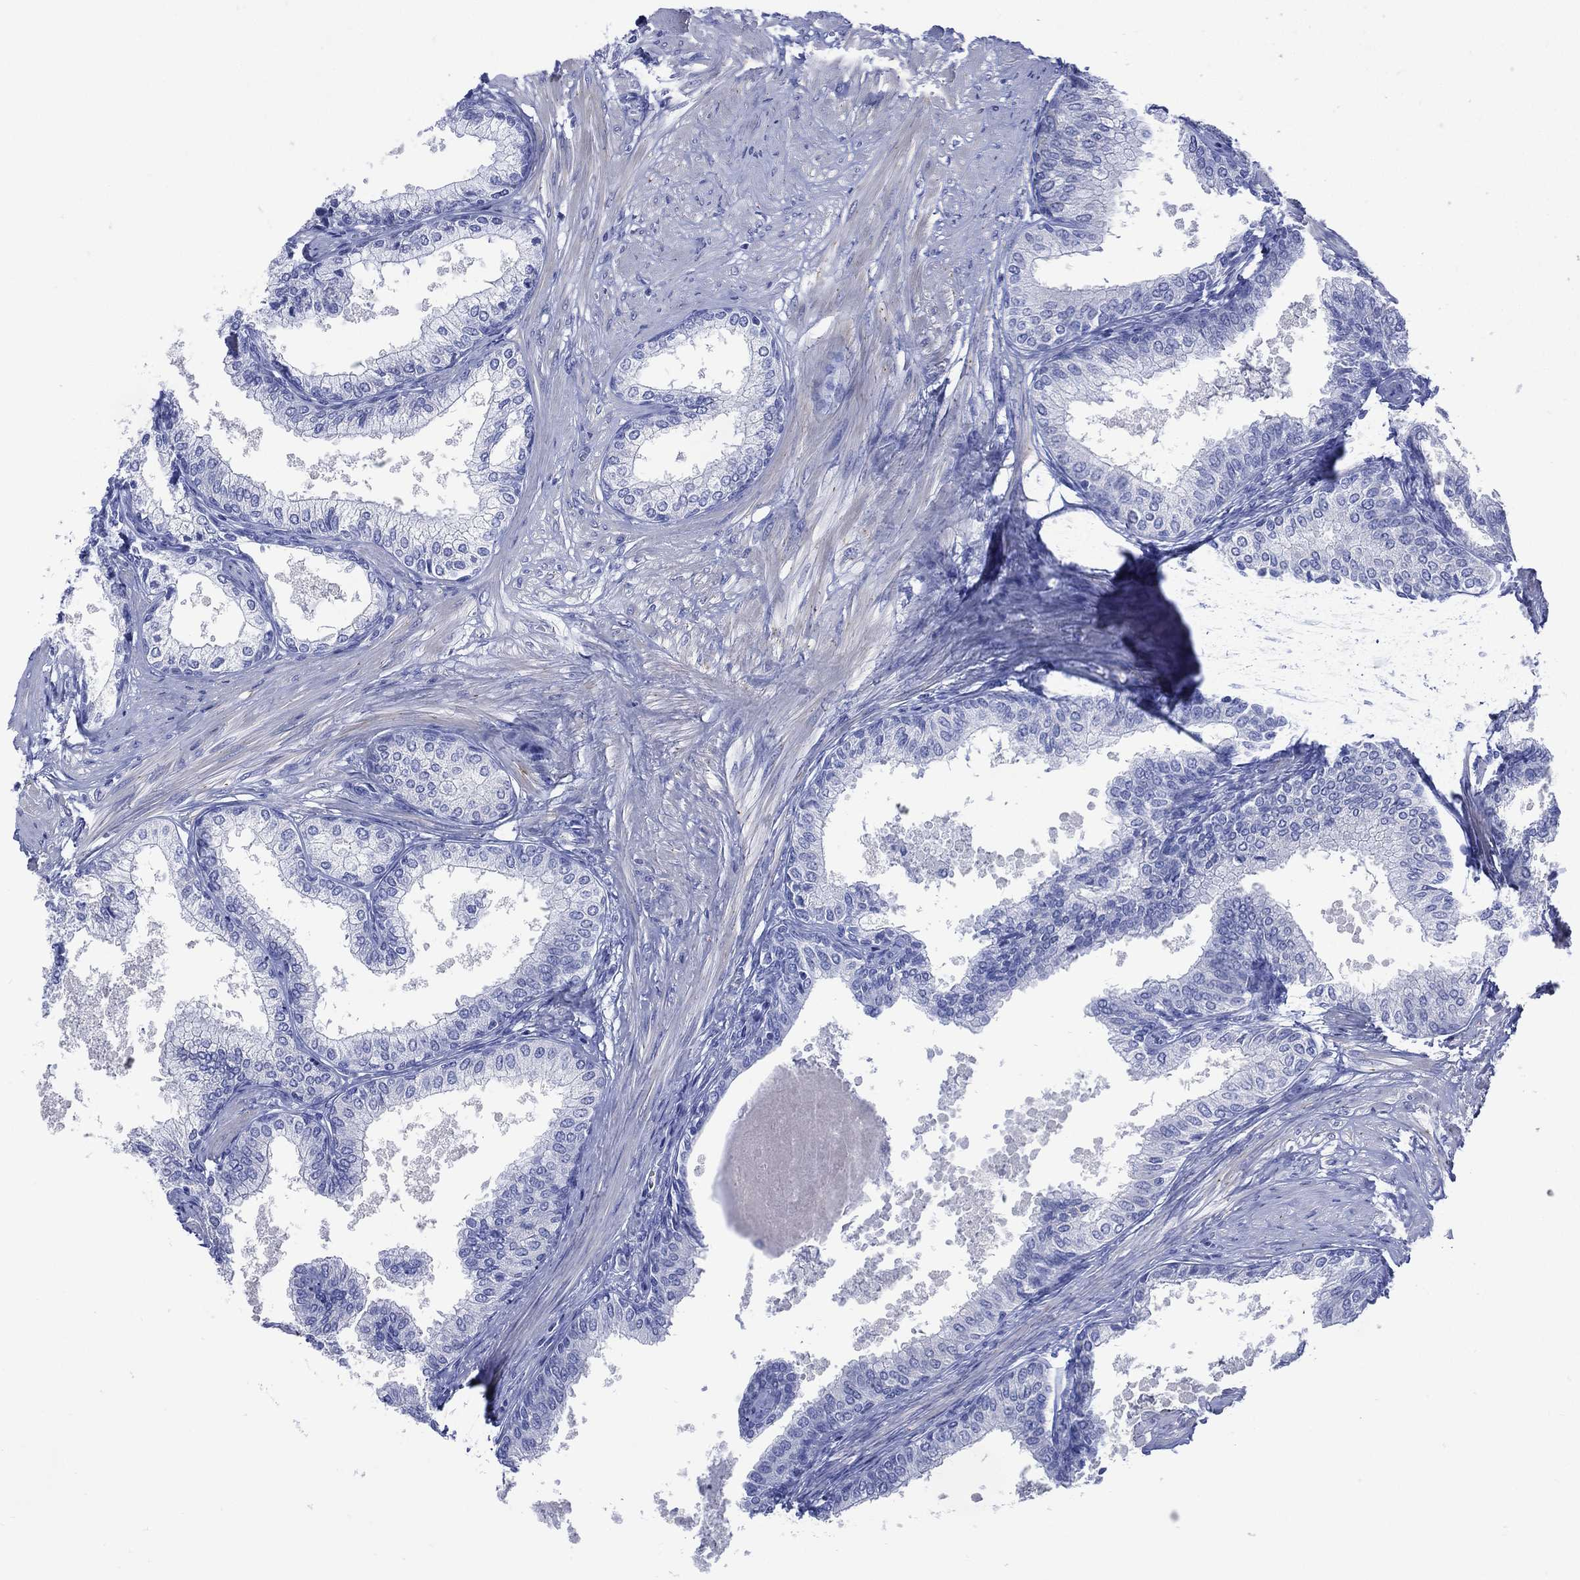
{"staining": {"intensity": "negative", "quantity": "none", "location": "none"}, "tissue": "prostate", "cell_type": "Glandular cells", "image_type": "normal", "snomed": [{"axis": "morphology", "description": "Normal tissue, NOS"}, {"axis": "topography", "description": "Prostate"}], "caption": "Micrograph shows no significant protein expression in glandular cells of unremarkable prostate. (Immunohistochemistry, brightfield microscopy, high magnification).", "gene": "SHCBP1L", "patient": {"sex": "male", "age": 63}}